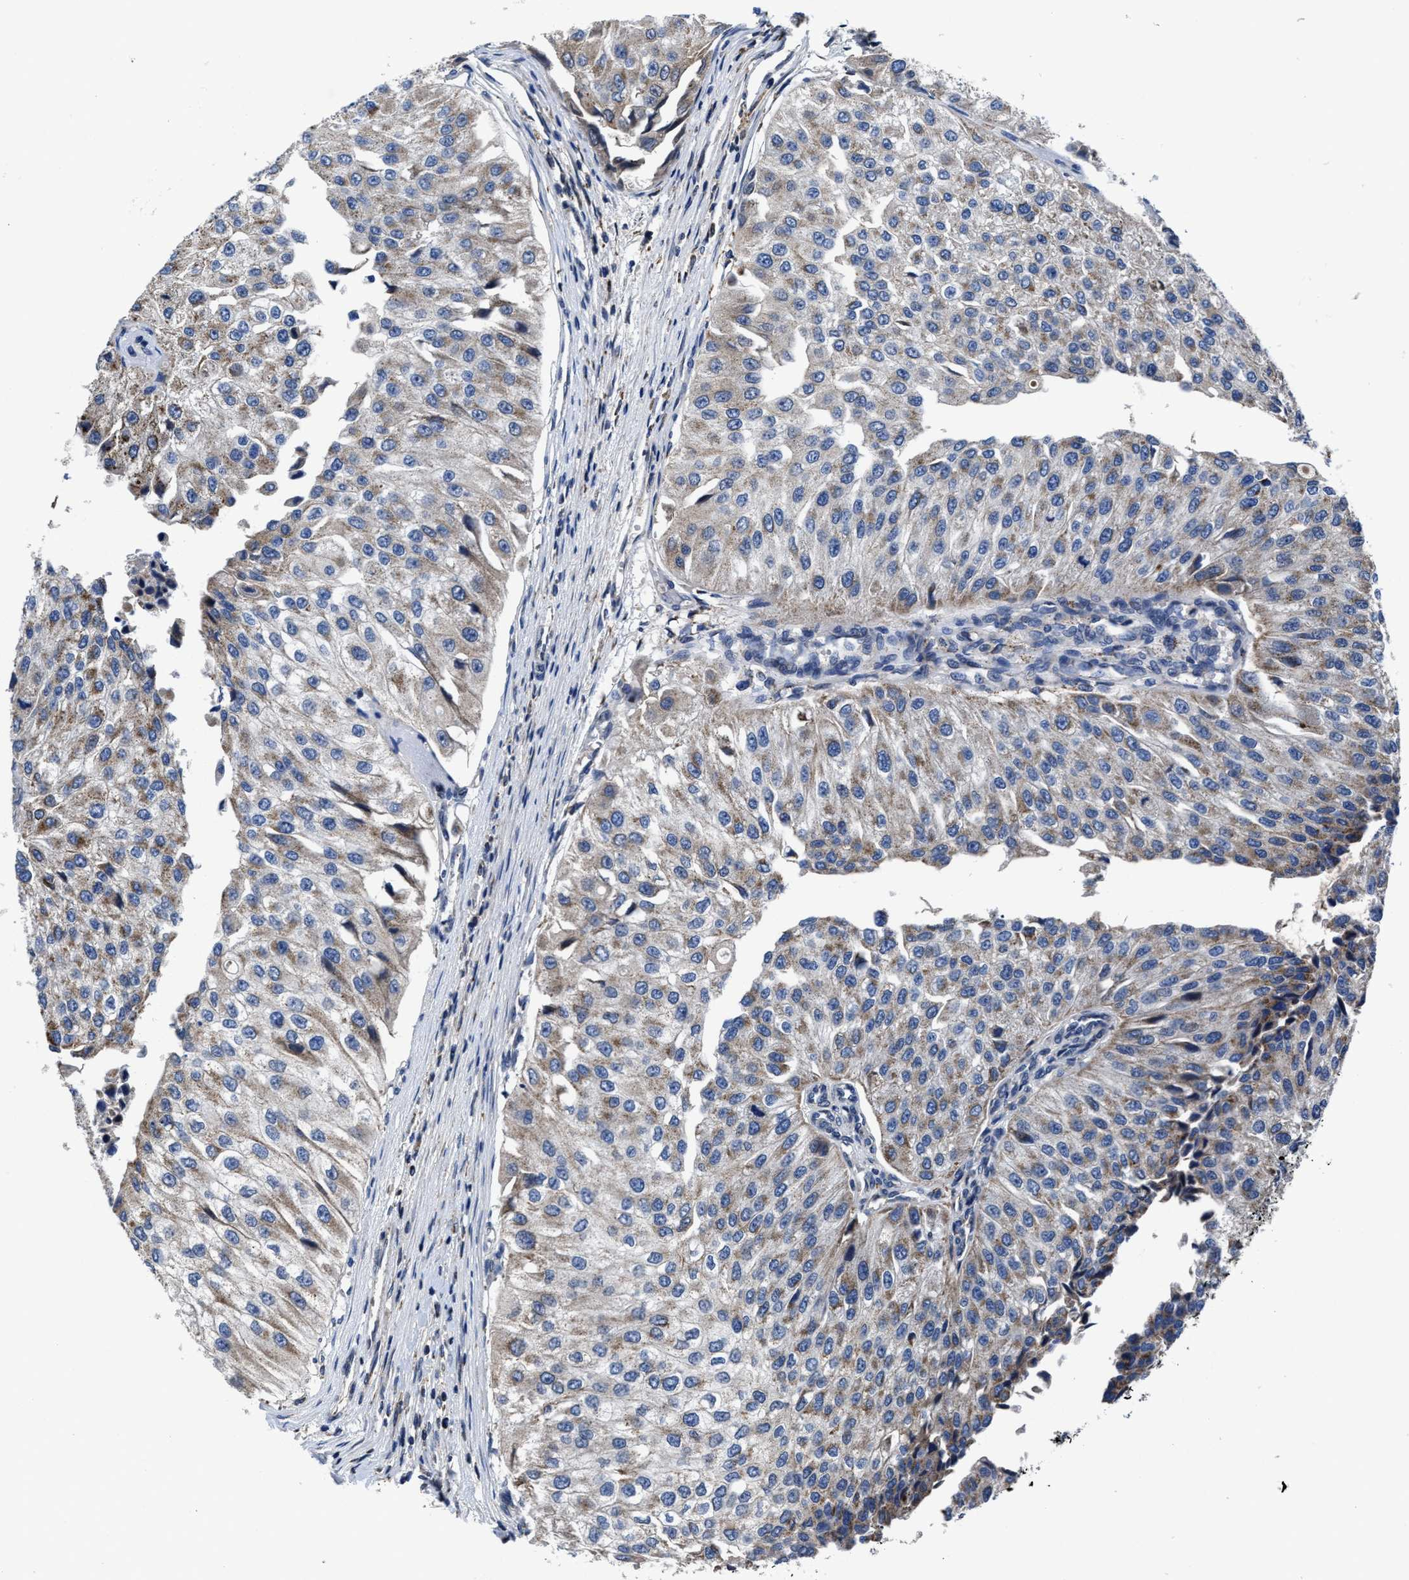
{"staining": {"intensity": "weak", "quantity": ">75%", "location": "cytoplasmic/membranous"}, "tissue": "urothelial cancer", "cell_type": "Tumor cells", "image_type": "cancer", "snomed": [{"axis": "morphology", "description": "Urothelial carcinoma, High grade"}, {"axis": "topography", "description": "Kidney"}, {"axis": "topography", "description": "Urinary bladder"}], "caption": "Tumor cells show weak cytoplasmic/membranous expression in approximately >75% of cells in urothelial carcinoma (high-grade).", "gene": "CACNA1D", "patient": {"sex": "male", "age": 77}}